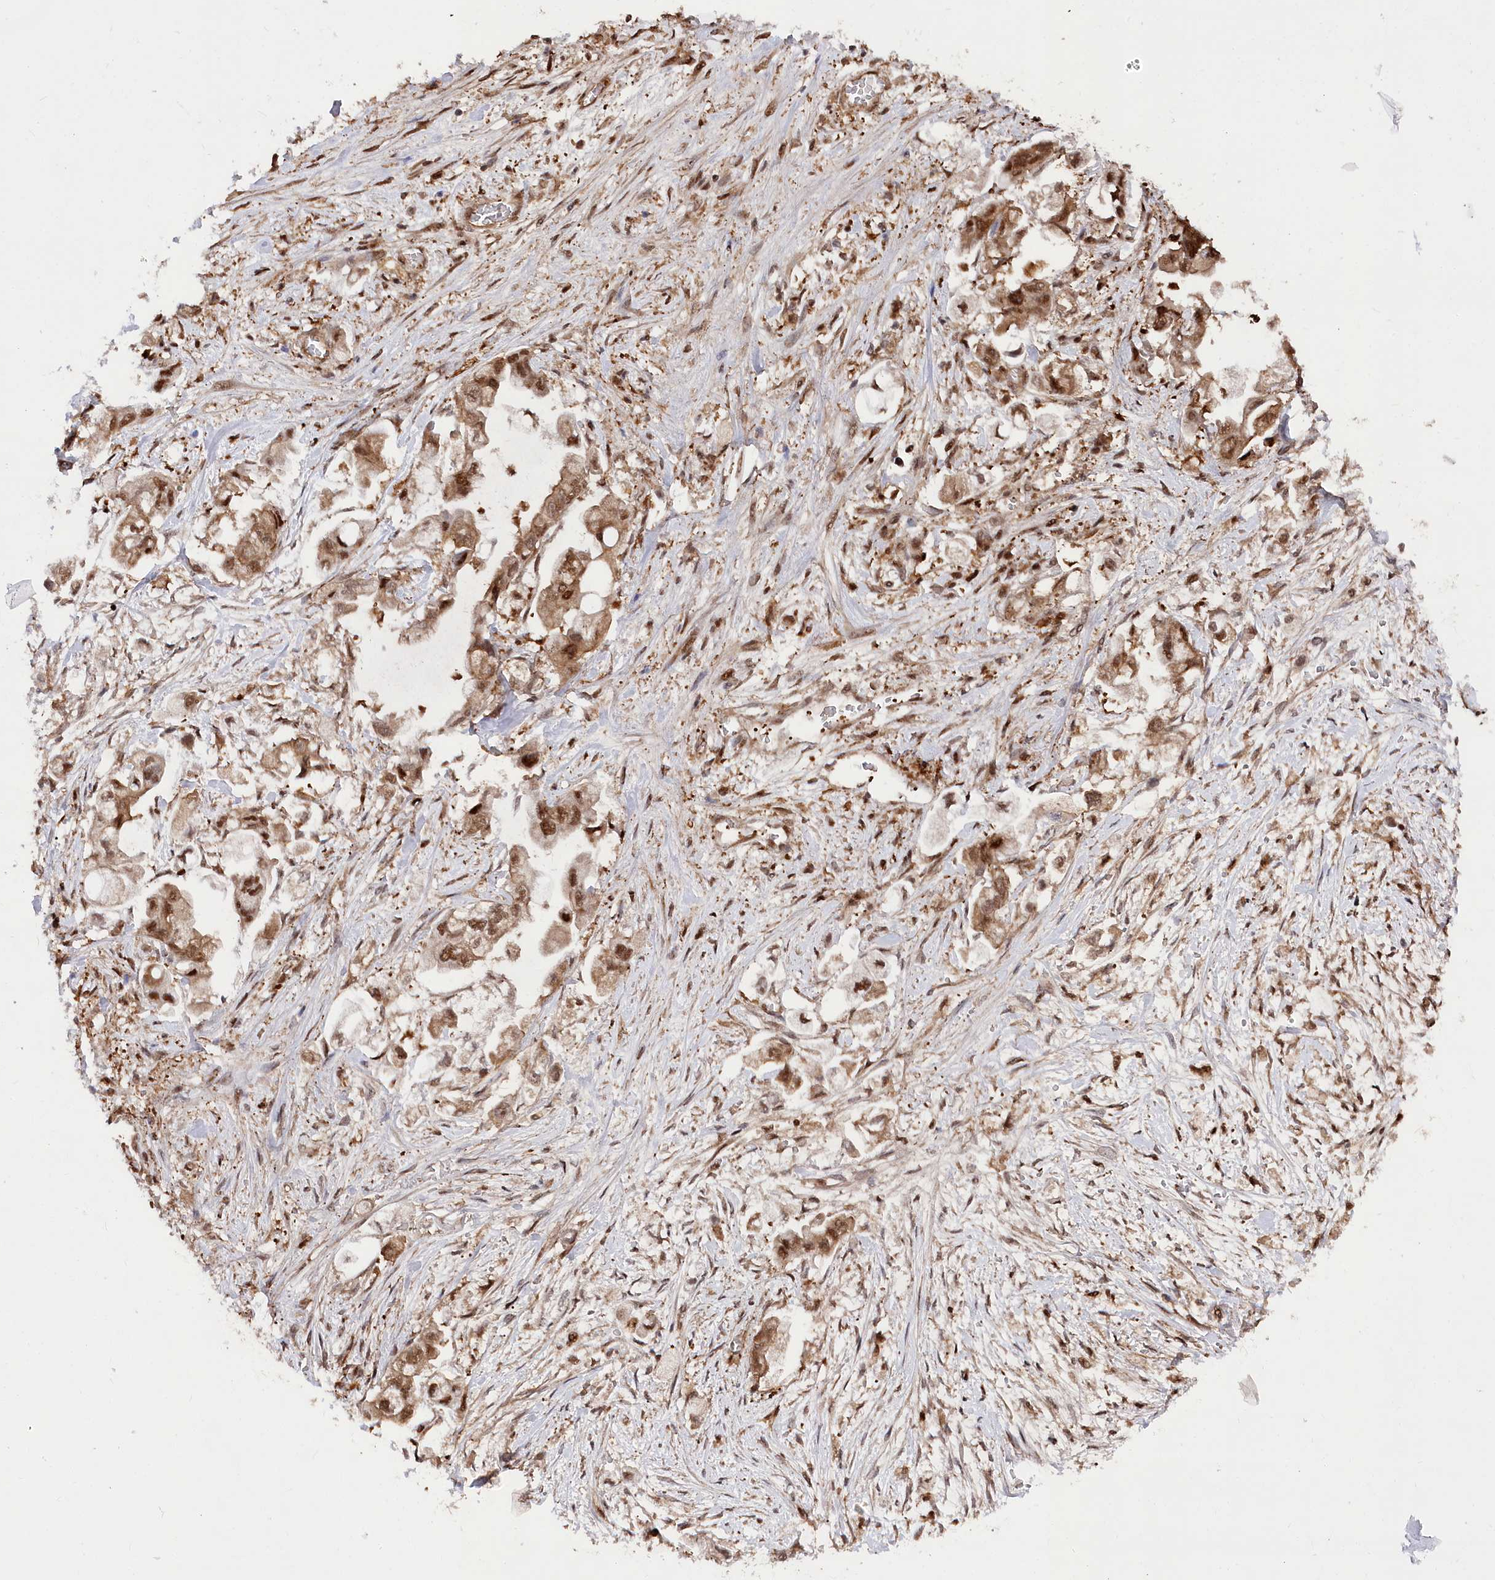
{"staining": {"intensity": "moderate", "quantity": ">75%", "location": "cytoplasmic/membranous,nuclear"}, "tissue": "stomach cancer", "cell_type": "Tumor cells", "image_type": "cancer", "snomed": [{"axis": "morphology", "description": "Adenocarcinoma, NOS"}, {"axis": "topography", "description": "Stomach"}], "caption": "Stomach cancer (adenocarcinoma) was stained to show a protein in brown. There is medium levels of moderate cytoplasmic/membranous and nuclear positivity in about >75% of tumor cells.", "gene": "PSMA1", "patient": {"sex": "male", "age": 62}}